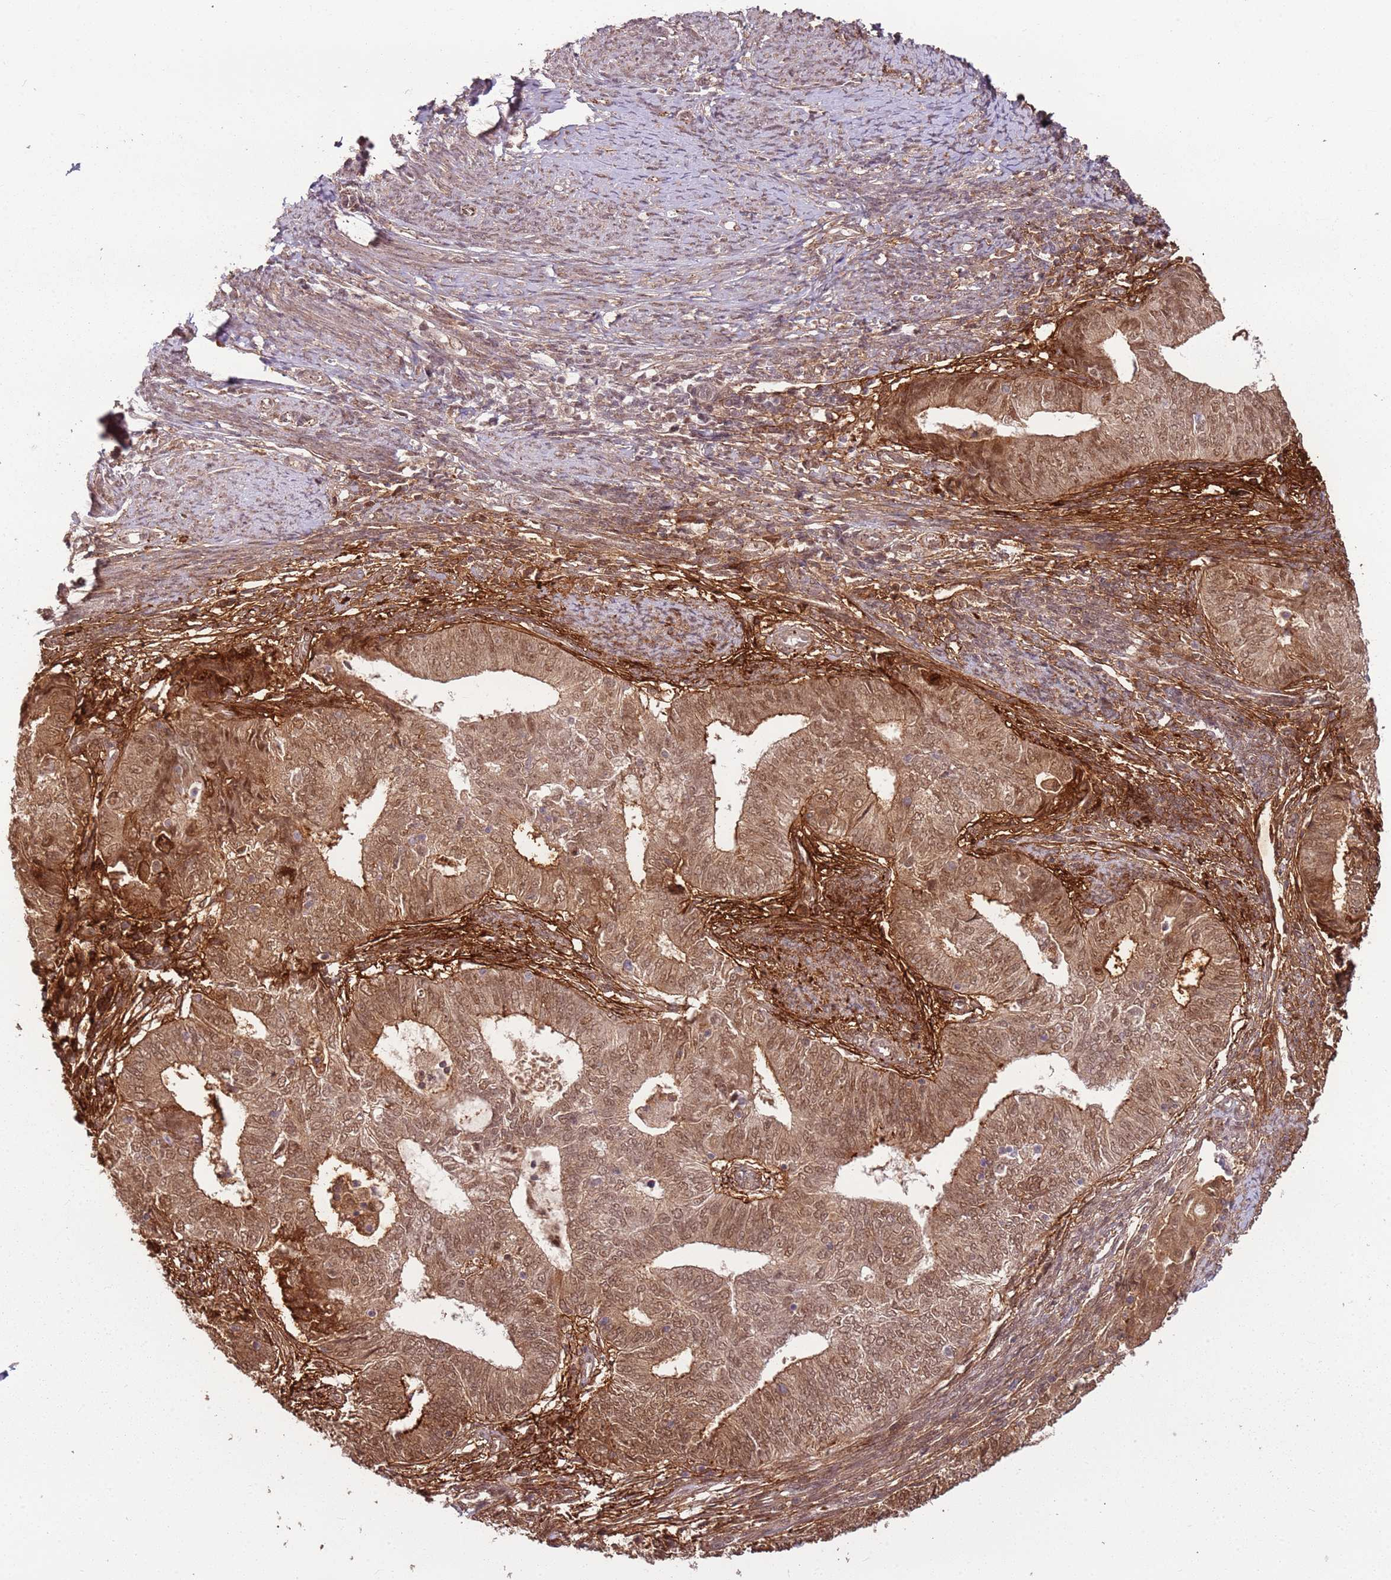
{"staining": {"intensity": "moderate", "quantity": ">75%", "location": "nuclear"}, "tissue": "endometrial cancer", "cell_type": "Tumor cells", "image_type": "cancer", "snomed": [{"axis": "morphology", "description": "Adenocarcinoma, NOS"}, {"axis": "topography", "description": "Endometrium"}], "caption": "About >75% of tumor cells in human endometrial adenocarcinoma display moderate nuclear protein positivity as visualized by brown immunohistochemical staining.", "gene": "POLR3H", "patient": {"sex": "female", "age": 62}}